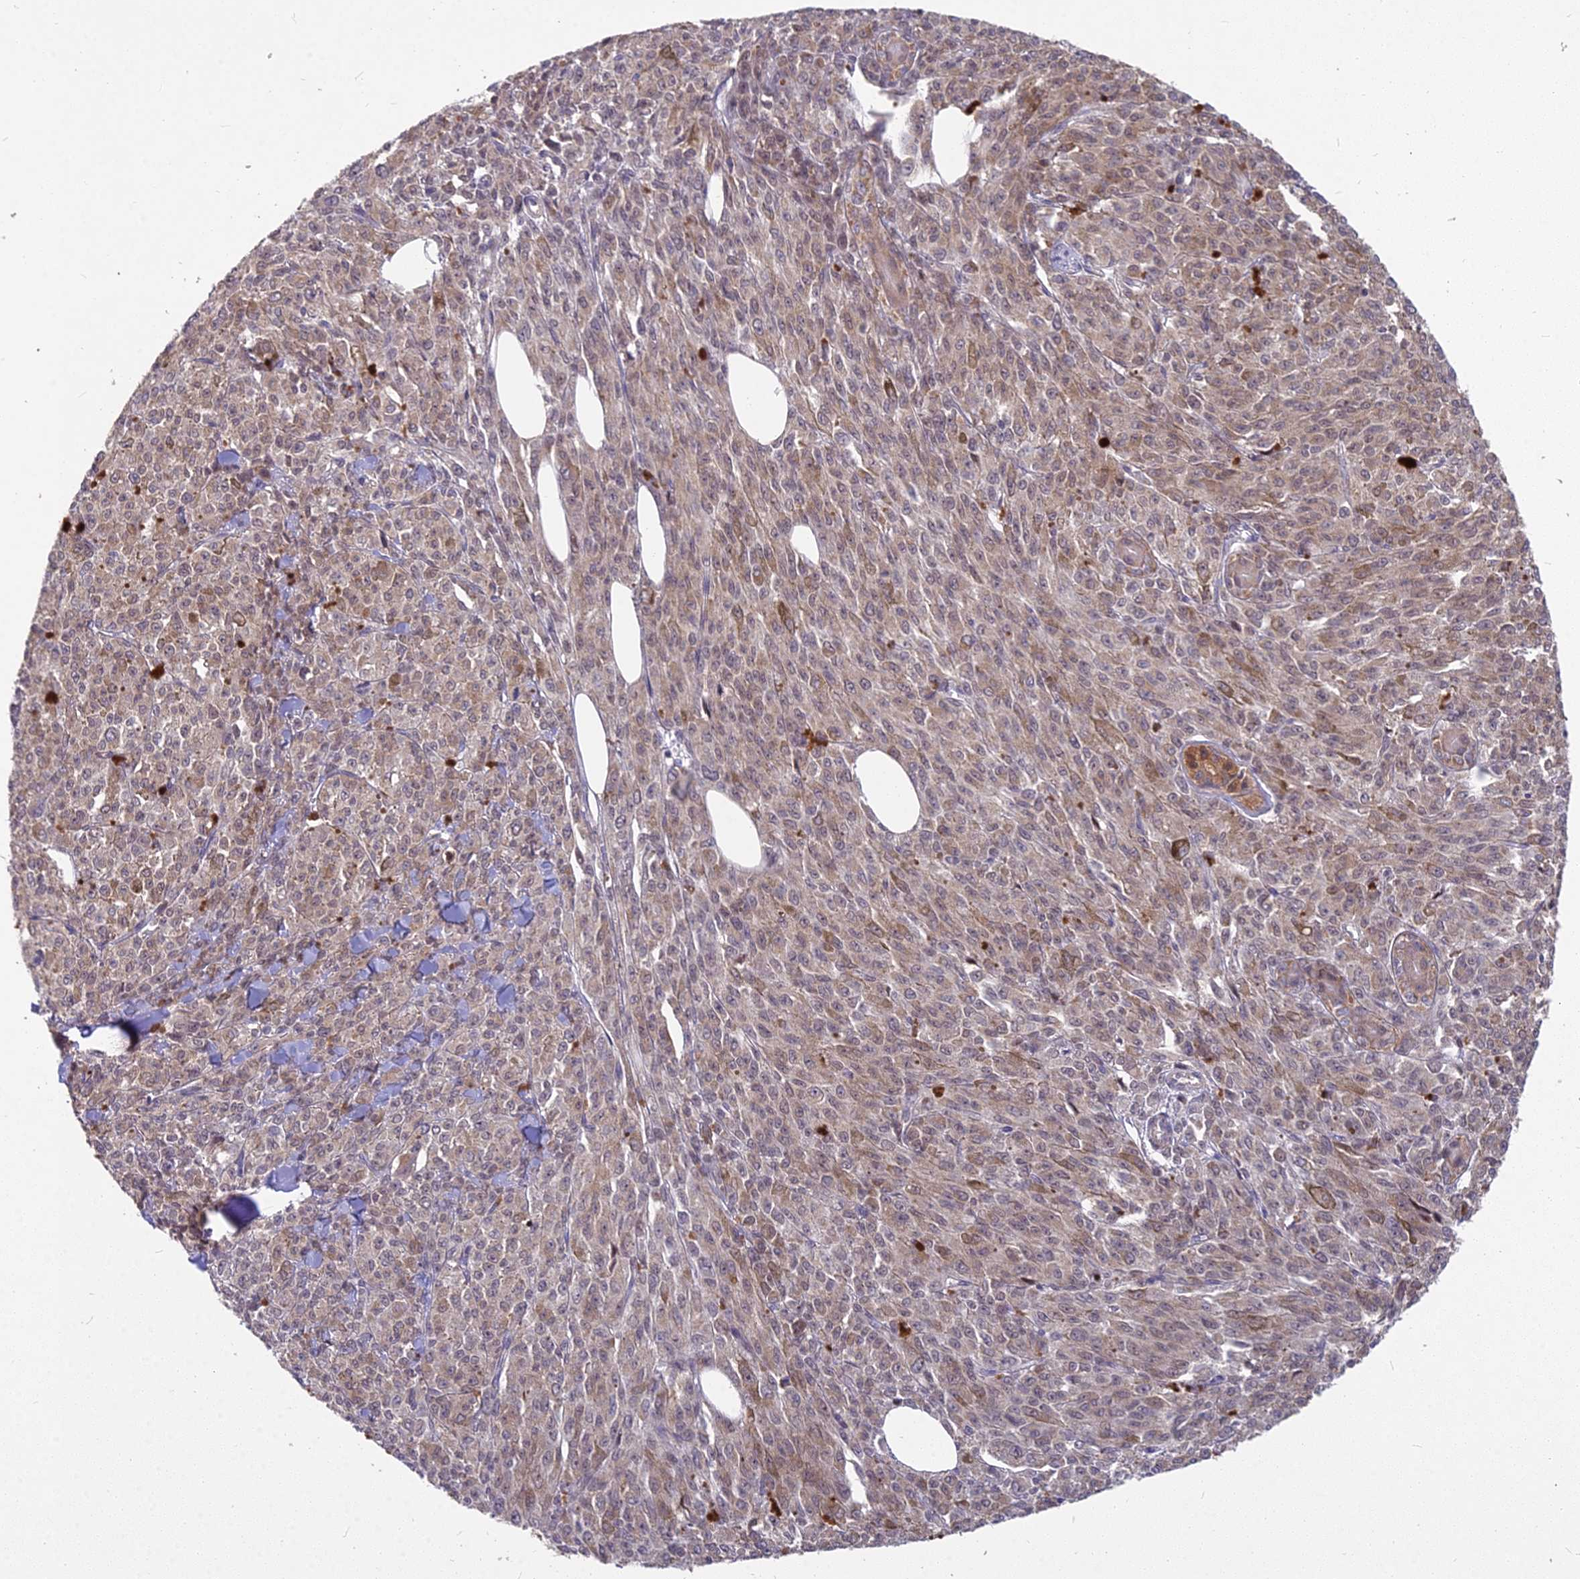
{"staining": {"intensity": "moderate", "quantity": ">75%", "location": "cytoplasmic/membranous,nuclear"}, "tissue": "melanoma", "cell_type": "Tumor cells", "image_type": "cancer", "snomed": [{"axis": "morphology", "description": "Malignant melanoma, NOS"}, {"axis": "topography", "description": "Skin"}], "caption": "Immunohistochemistry micrograph of neoplastic tissue: human melanoma stained using immunohistochemistry reveals medium levels of moderate protein expression localized specifically in the cytoplasmic/membranous and nuclear of tumor cells, appearing as a cytoplasmic/membranous and nuclear brown color.", "gene": "MICU2", "patient": {"sex": "female", "age": 52}}